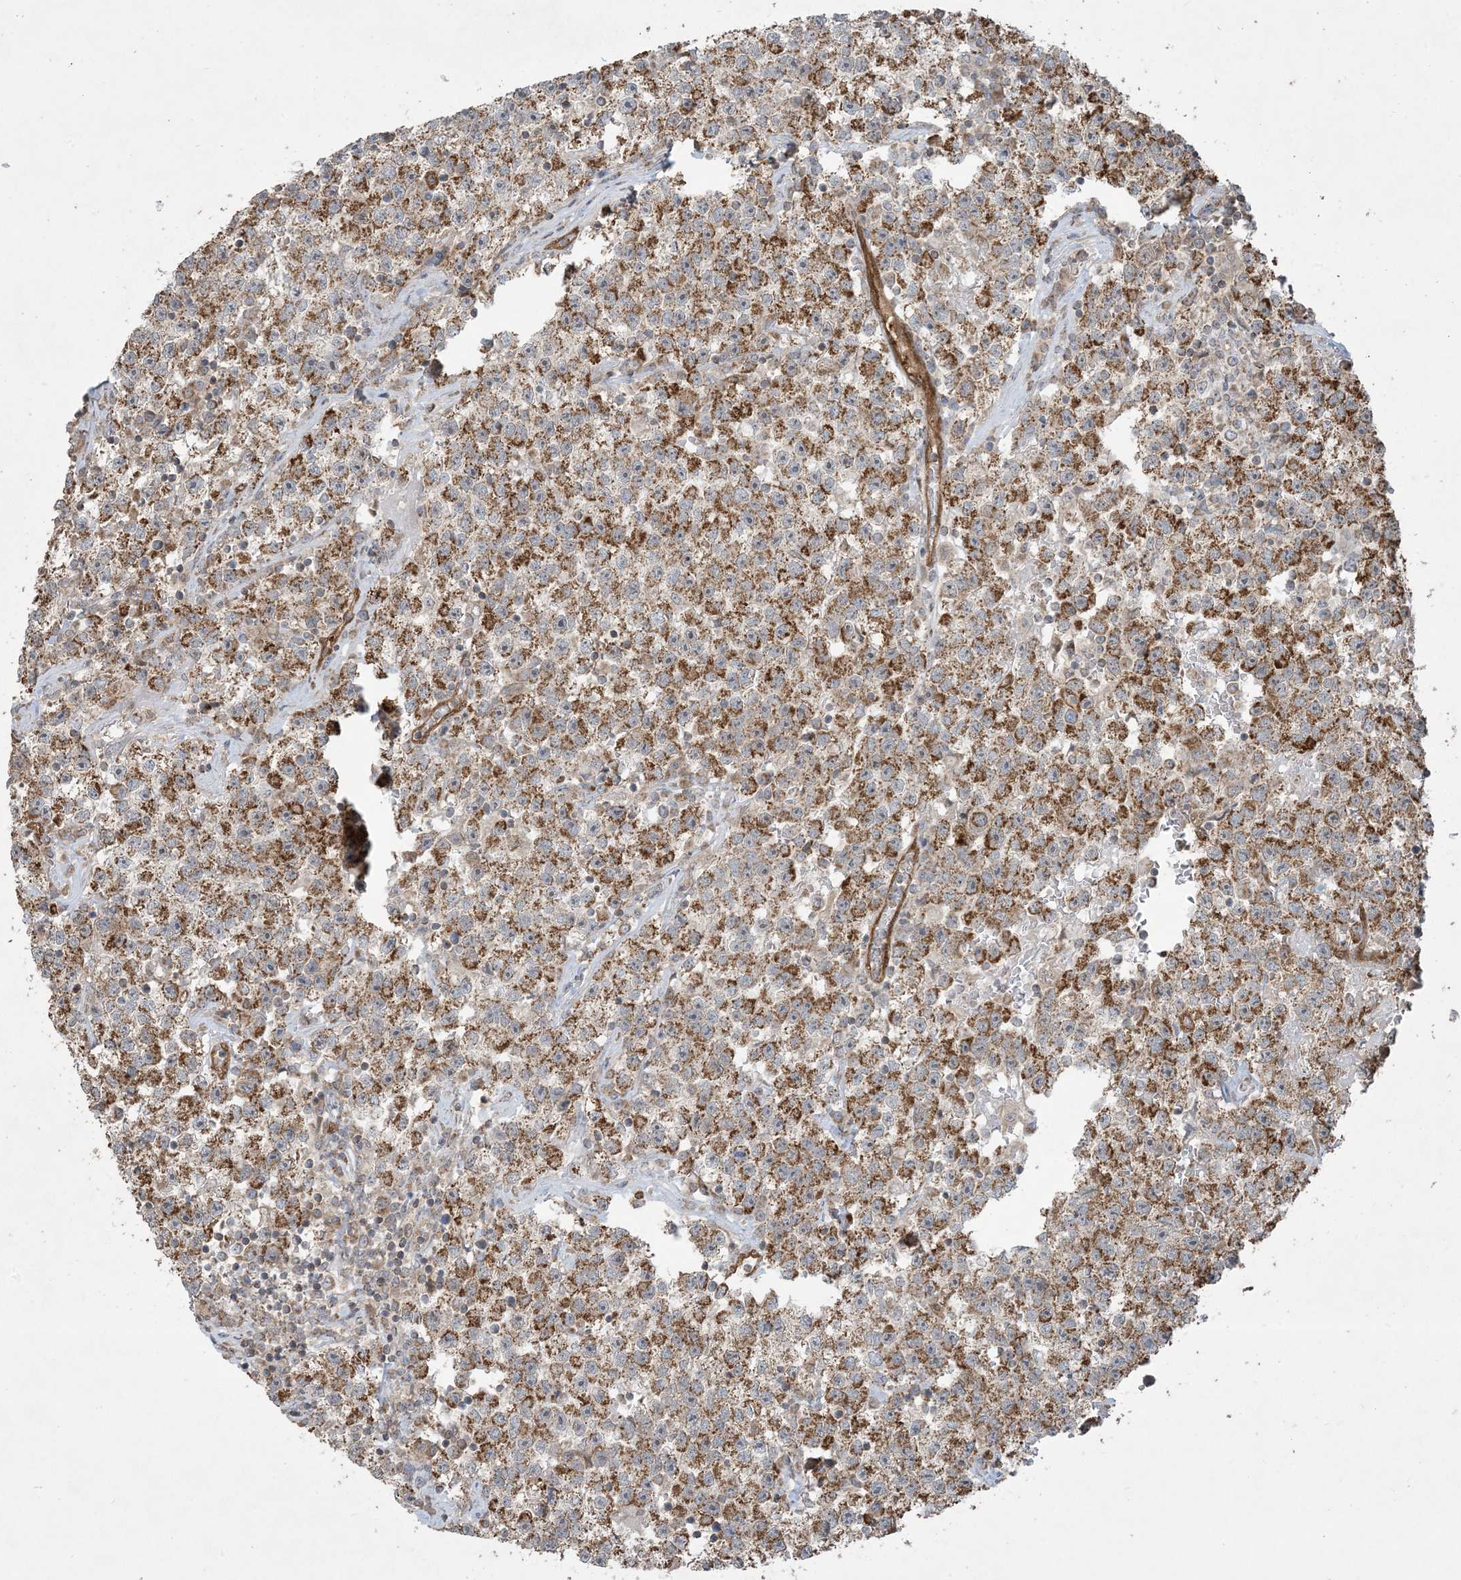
{"staining": {"intensity": "moderate", "quantity": ">75%", "location": "cytoplasmic/membranous"}, "tissue": "testis cancer", "cell_type": "Tumor cells", "image_type": "cancer", "snomed": [{"axis": "morphology", "description": "Seminoma, NOS"}, {"axis": "topography", "description": "Testis"}], "caption": "Testis cancer stained for a protein exhibits moderate cytoplasmic/membranous positivity in tumor cells. (brown staining indicates protein expression, while blue staining denotes nuclei).", "gene": "PPM1F", "patient": {"sex": "male", "age": 22}}